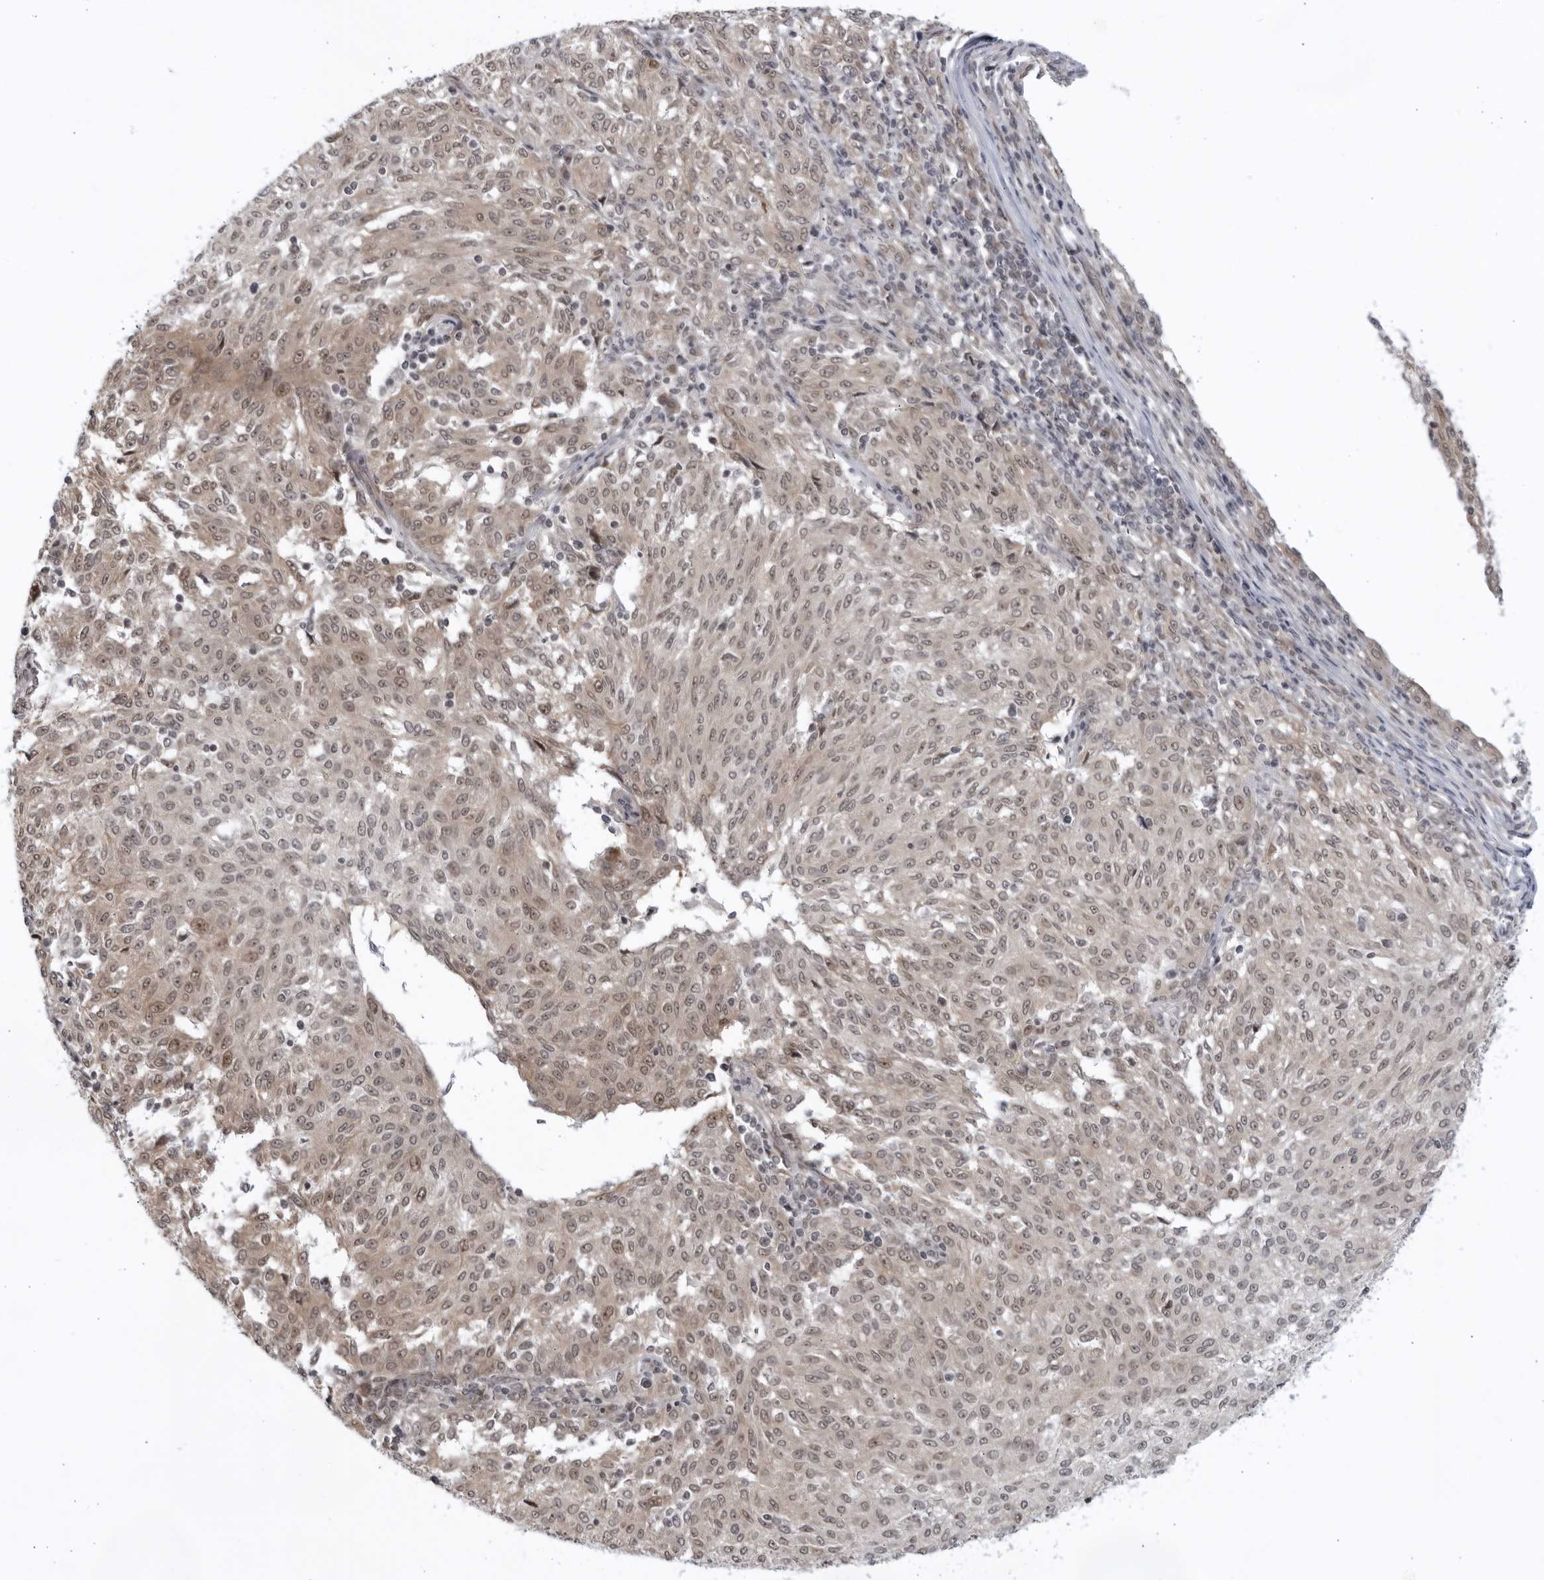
{"staining": {"intensity": "weak", "quantity": ">75%", "location": "cytoplasmic/membranous,nuclear"}, "tissue": "melanoma", "cell_type": "Tumor cells", "image_type": "cancer", "snomed": [{"axis": "morphology", "description": "Malignant melanoma, NOS"}, {"axis": "topography", "description": "Skin"}], "caption": "Malignant melanoma stained with DAB IHC reveals low levels of weak cytoplasmic/membranous and nuclear positivity in approximately >75% of tumor cells.", "gene": "ITGB3BP", "patient": {"sex": "female", "age": 72}}